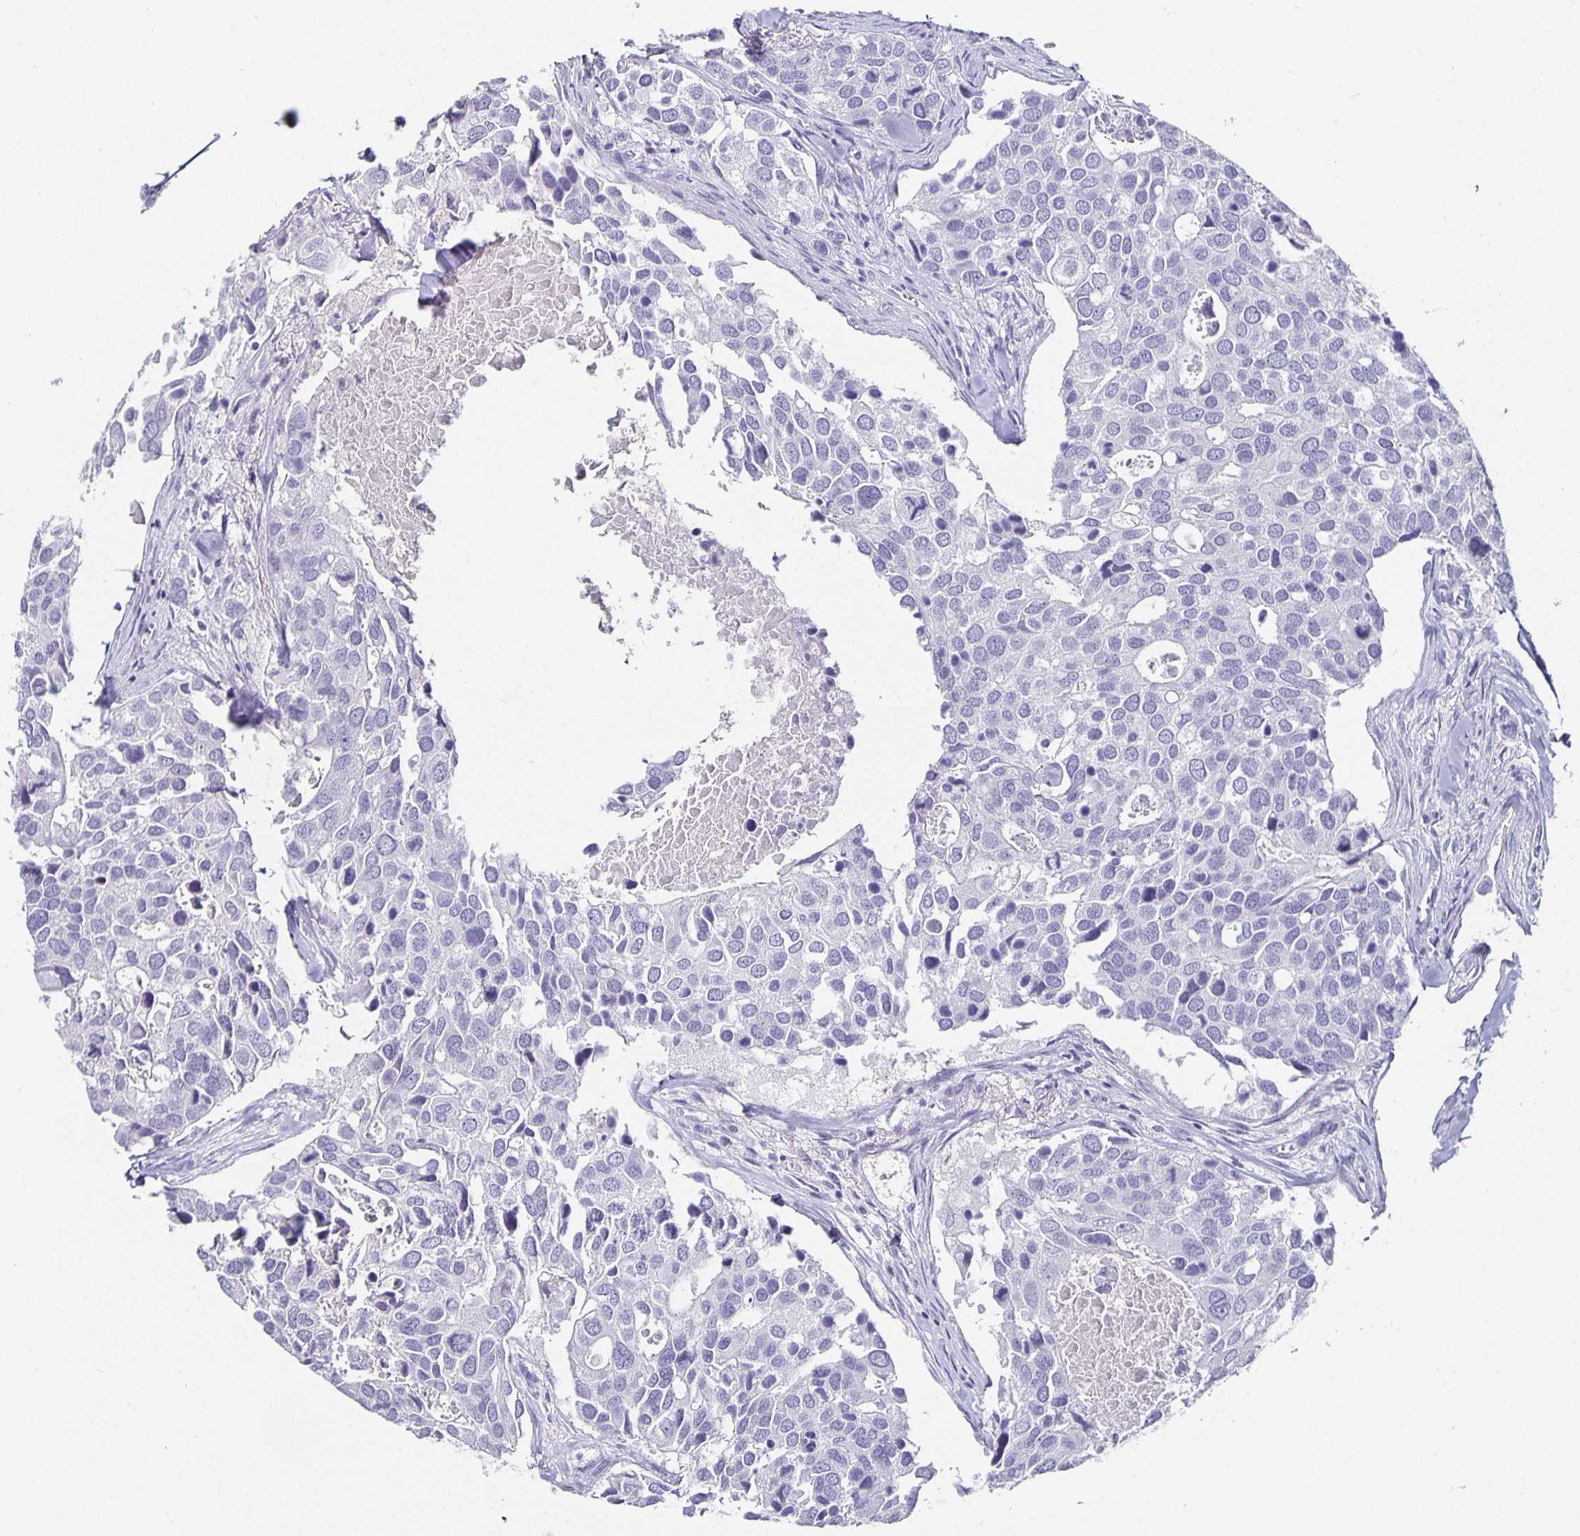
{"staining": {"intensity": "negative", "quantity": "none", "location": "none"}, "tissue": "breast cancer", "cell_type": "Tumor cells", "image_type": "cancer", "snomed": [{"axis": "morphology", "description": "Duct carcinoma"}, {"axis": "topography", "description": "Breast"}], "caption": "Micrograph shows no significant protein staining in tumor cells of breast cancer.", "gene": "CHGA", "patient": {"sex": "female", "age": 83}}